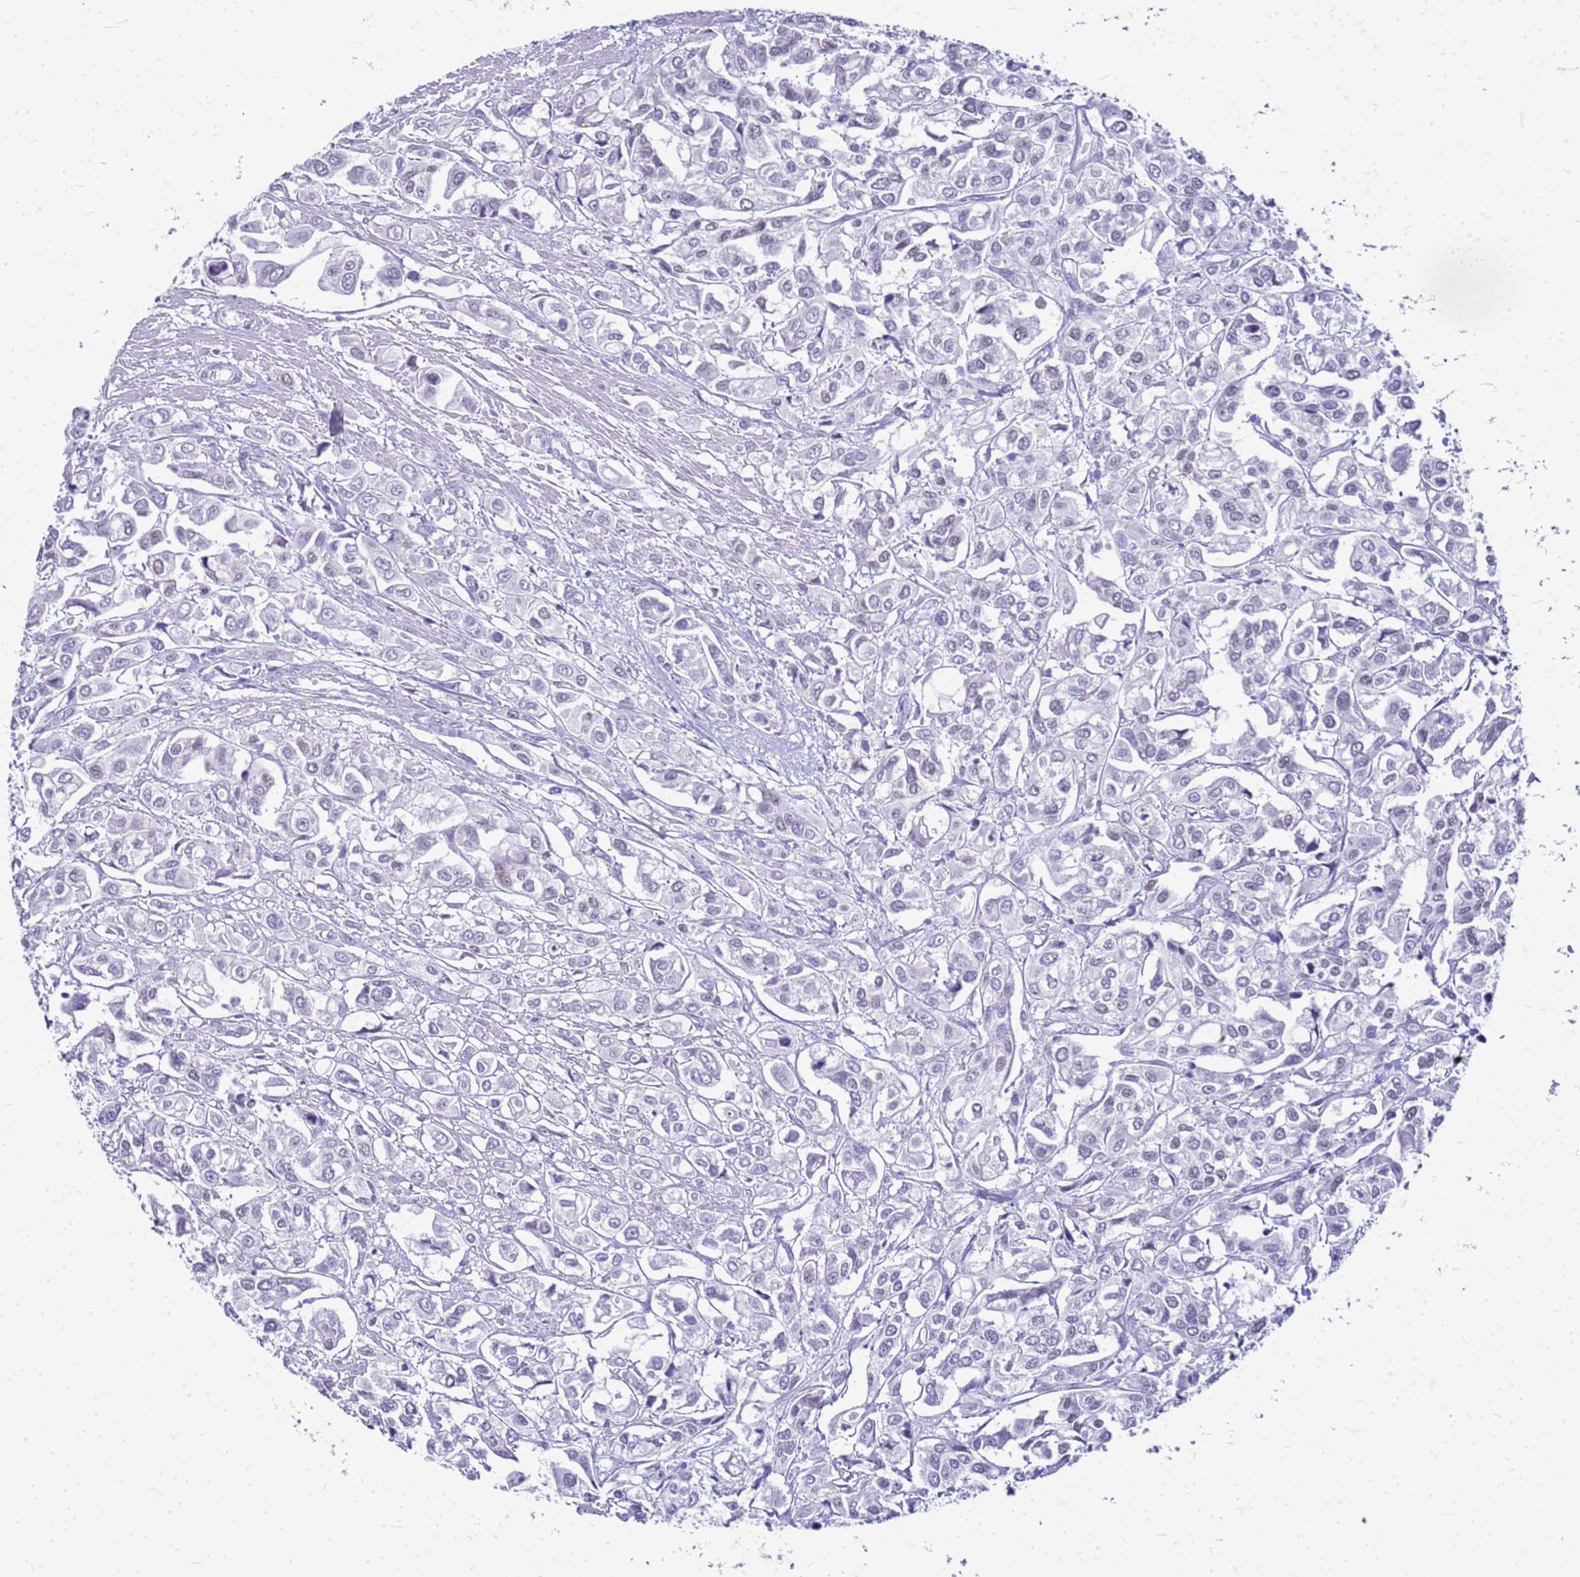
{"staining": {"intensity": "negative", "quantity": "none", "location": "none"}, "tissue": "urothelial cancer", "cell_type": "Tumor cells", "image_type": "cancer", "snomed": [{"axis": "morphology", "description": "Urothelial carcinoma, High grade"}, {"axis": "topography", "description": "Urinary bladder"}], "caption": "This is an immunohistochemistry photomicrograph of urothelial cancer. There is no expression in tumor cells.", "gene": "CFAP100", "patient": {"sex": "male", "age": 67}}